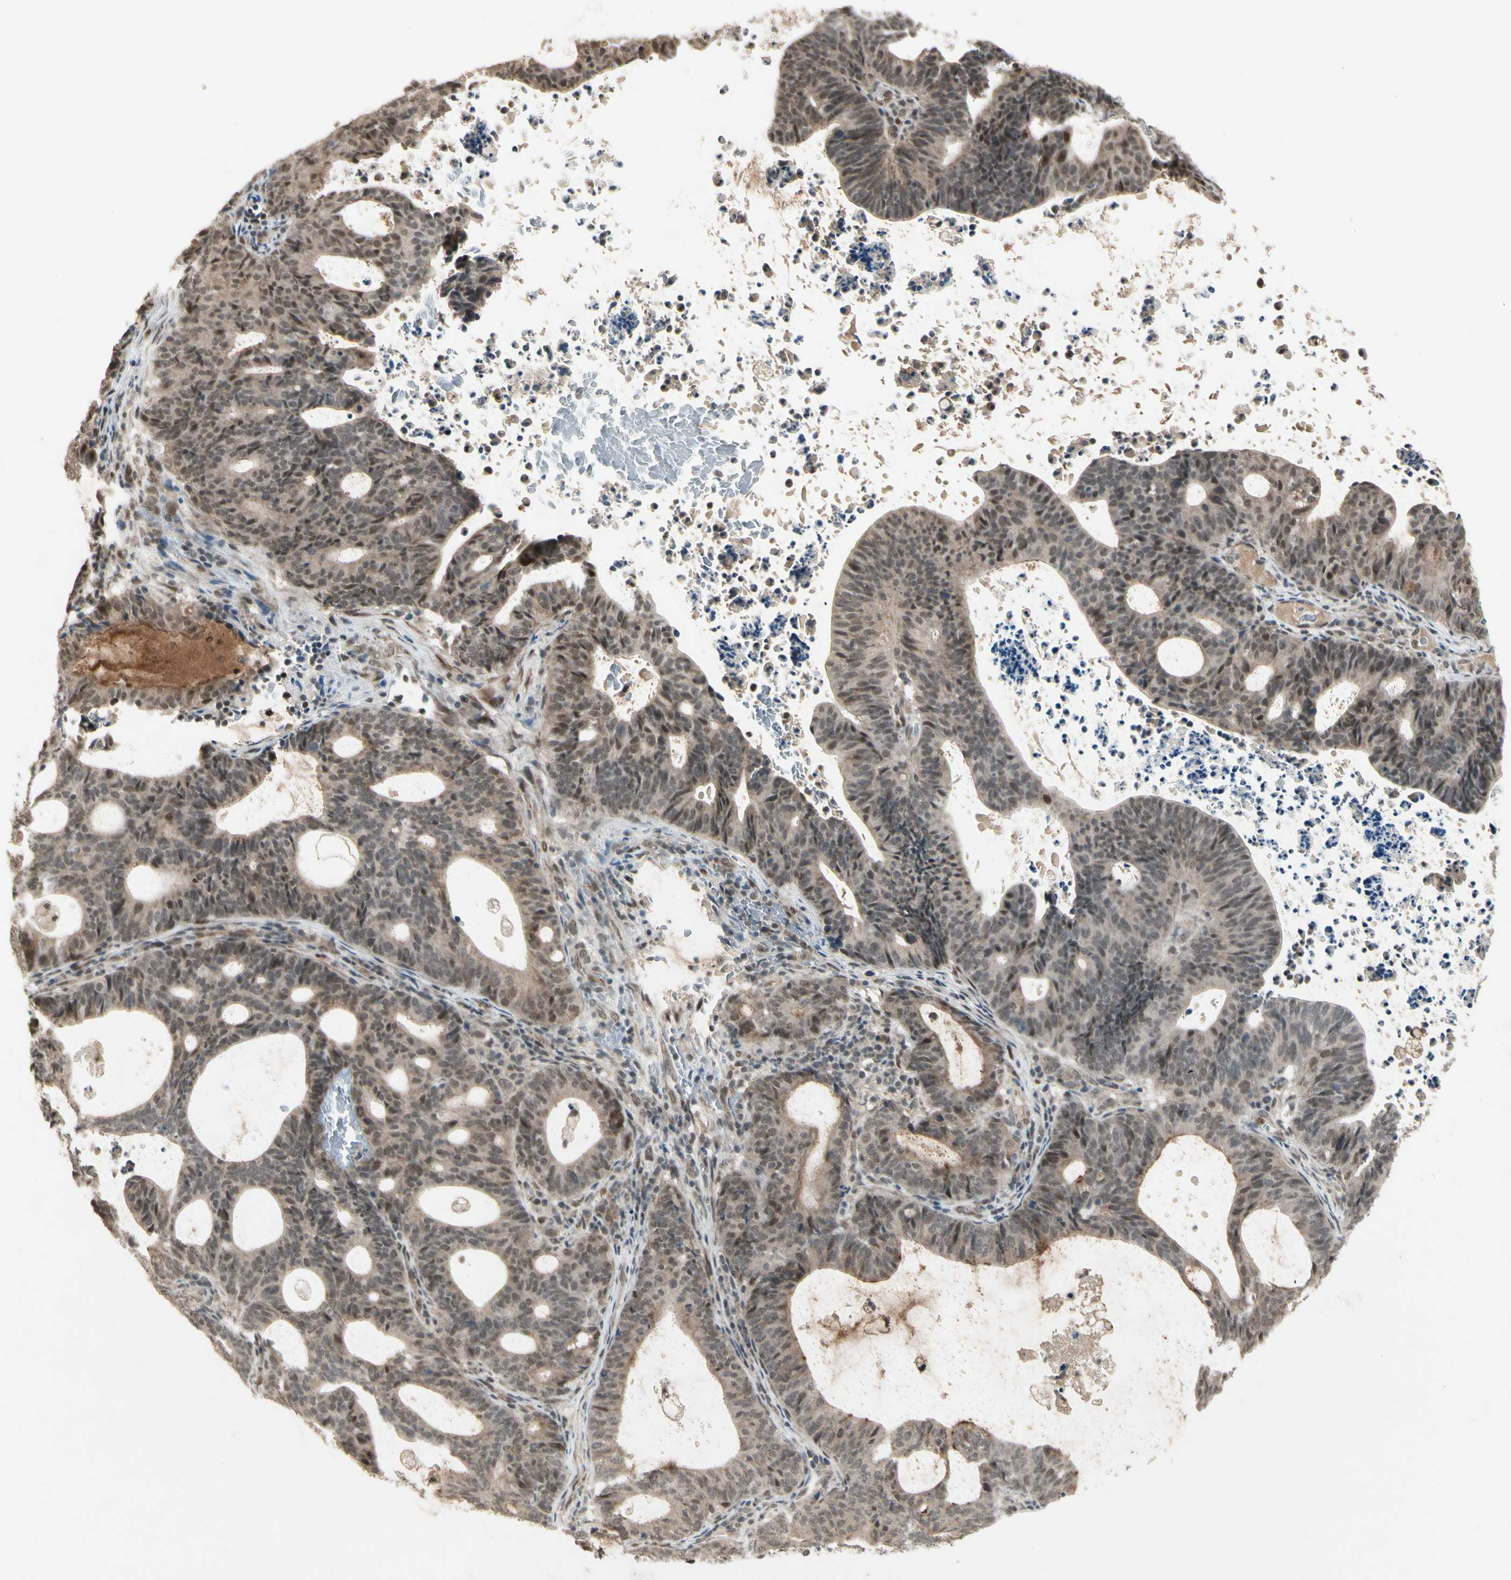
{"staining": {"intensity": "moderate", "quantity": "25%-75%", "location": "nuclear"}, "tissue": "endometrial cancer", "cell_type": "Tumor cells", "image_type": "cancer", "snomed": [{"axis": "morphology", "description": "Adenocarcinoma, NOS"}, {"axis": "topography", "description": "Uterus"}], "caption": "Endometrial cancer stained with DAB immunohistochemistry displays medium levels of moderate nuclear positivity in approximately 25%-75% of tumor cells.", "gene": "CDK11A", "patient": {"sex": "female", "age": 83}}